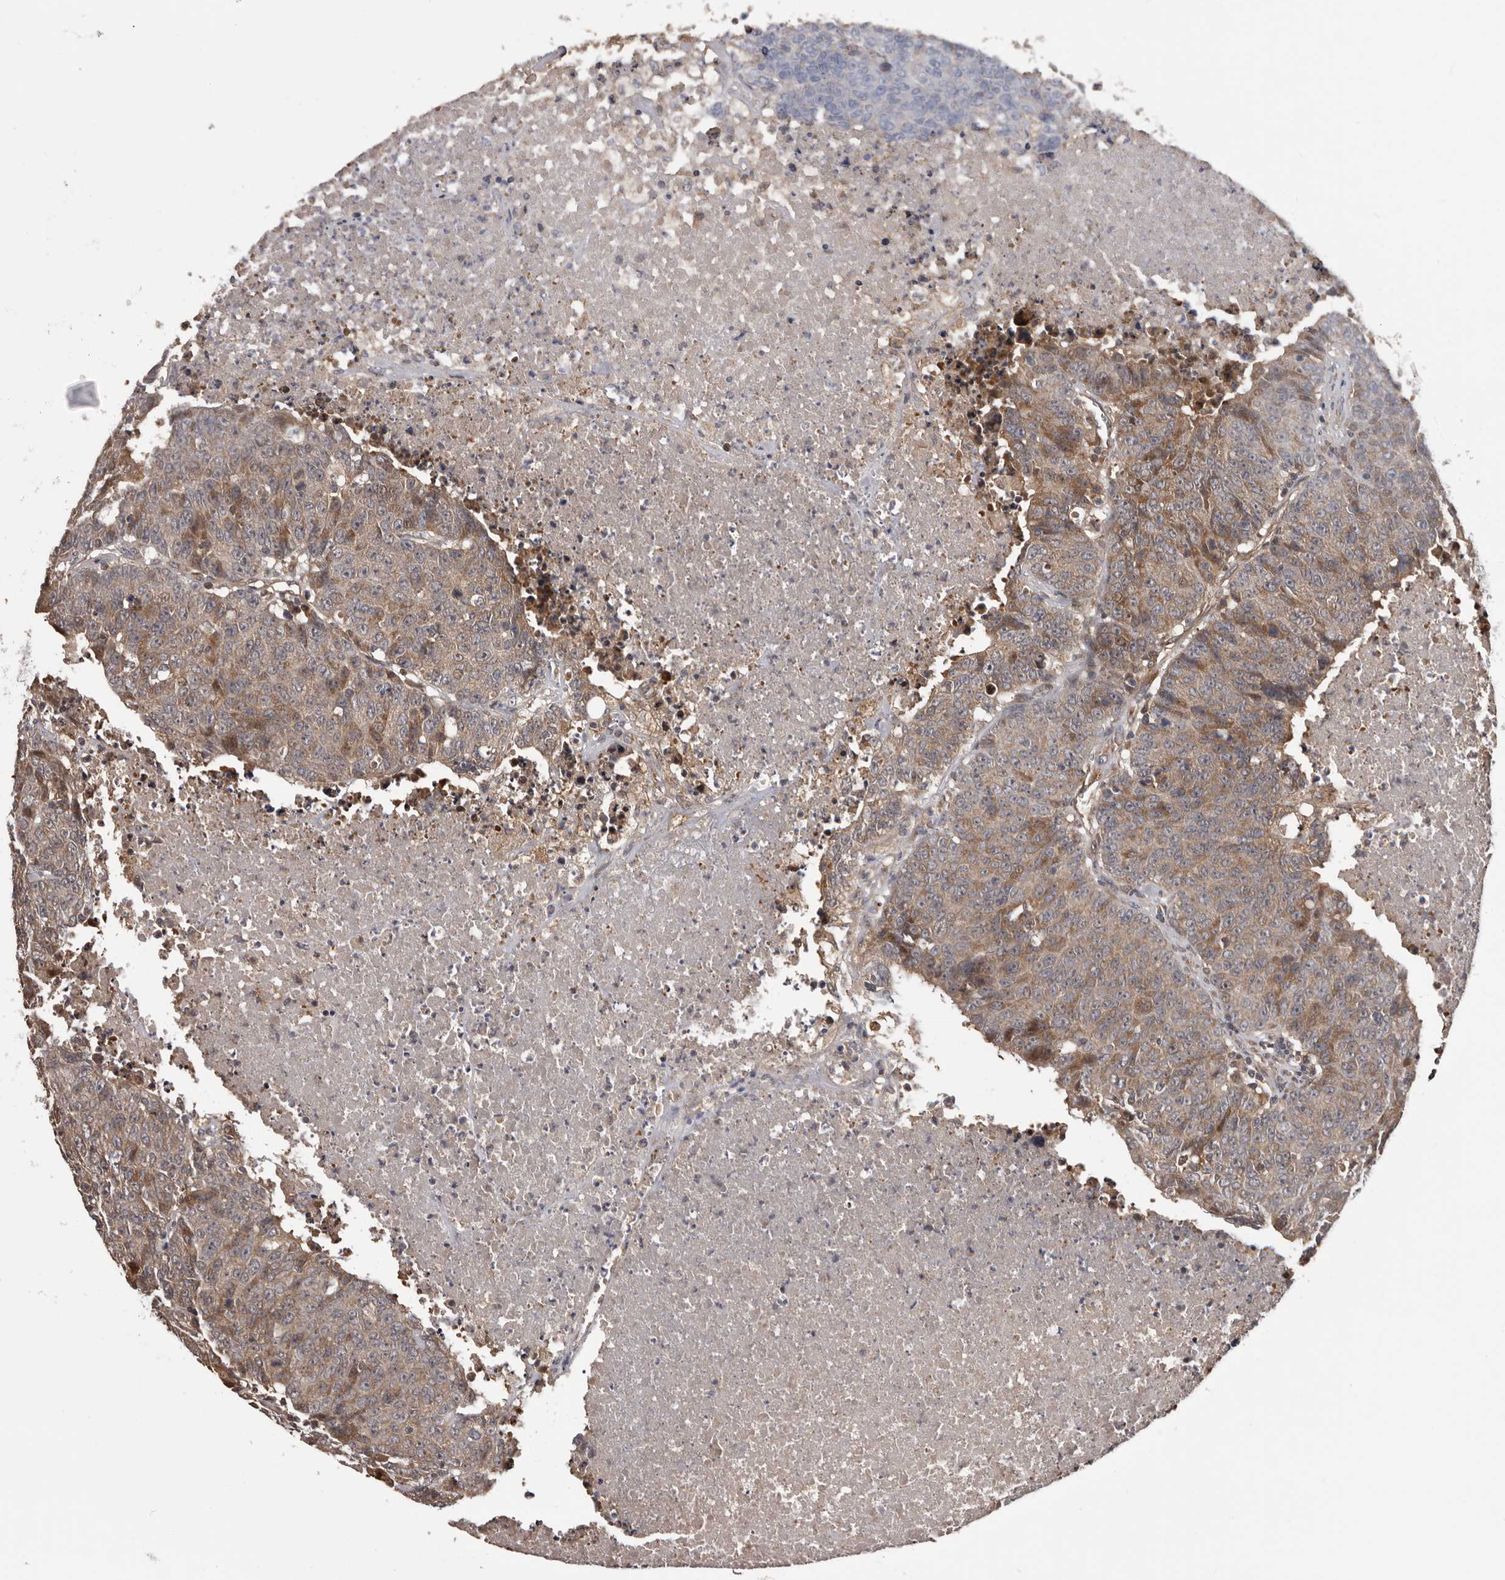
{"staining": {"intensity": "moderate", "quantity": ">75%", "location": "cytoplasmic/membranous"}, "tissue": "colorectal cancer", "cell_type": "Tumor cells", "image_type": "cancer", "snomed": [{"axis": "morphology", "description": "Adenocarcinoma, NOS"}, {"axis": "topography", "description": "Colon"}], "caption": "Human colorectal cancer (adenocarcinoma) stained with a protein marker reveals moderate staining in tumor cells.", "gene": "ADAMTS2", "patient": {"sex": "female", "age": 53}}